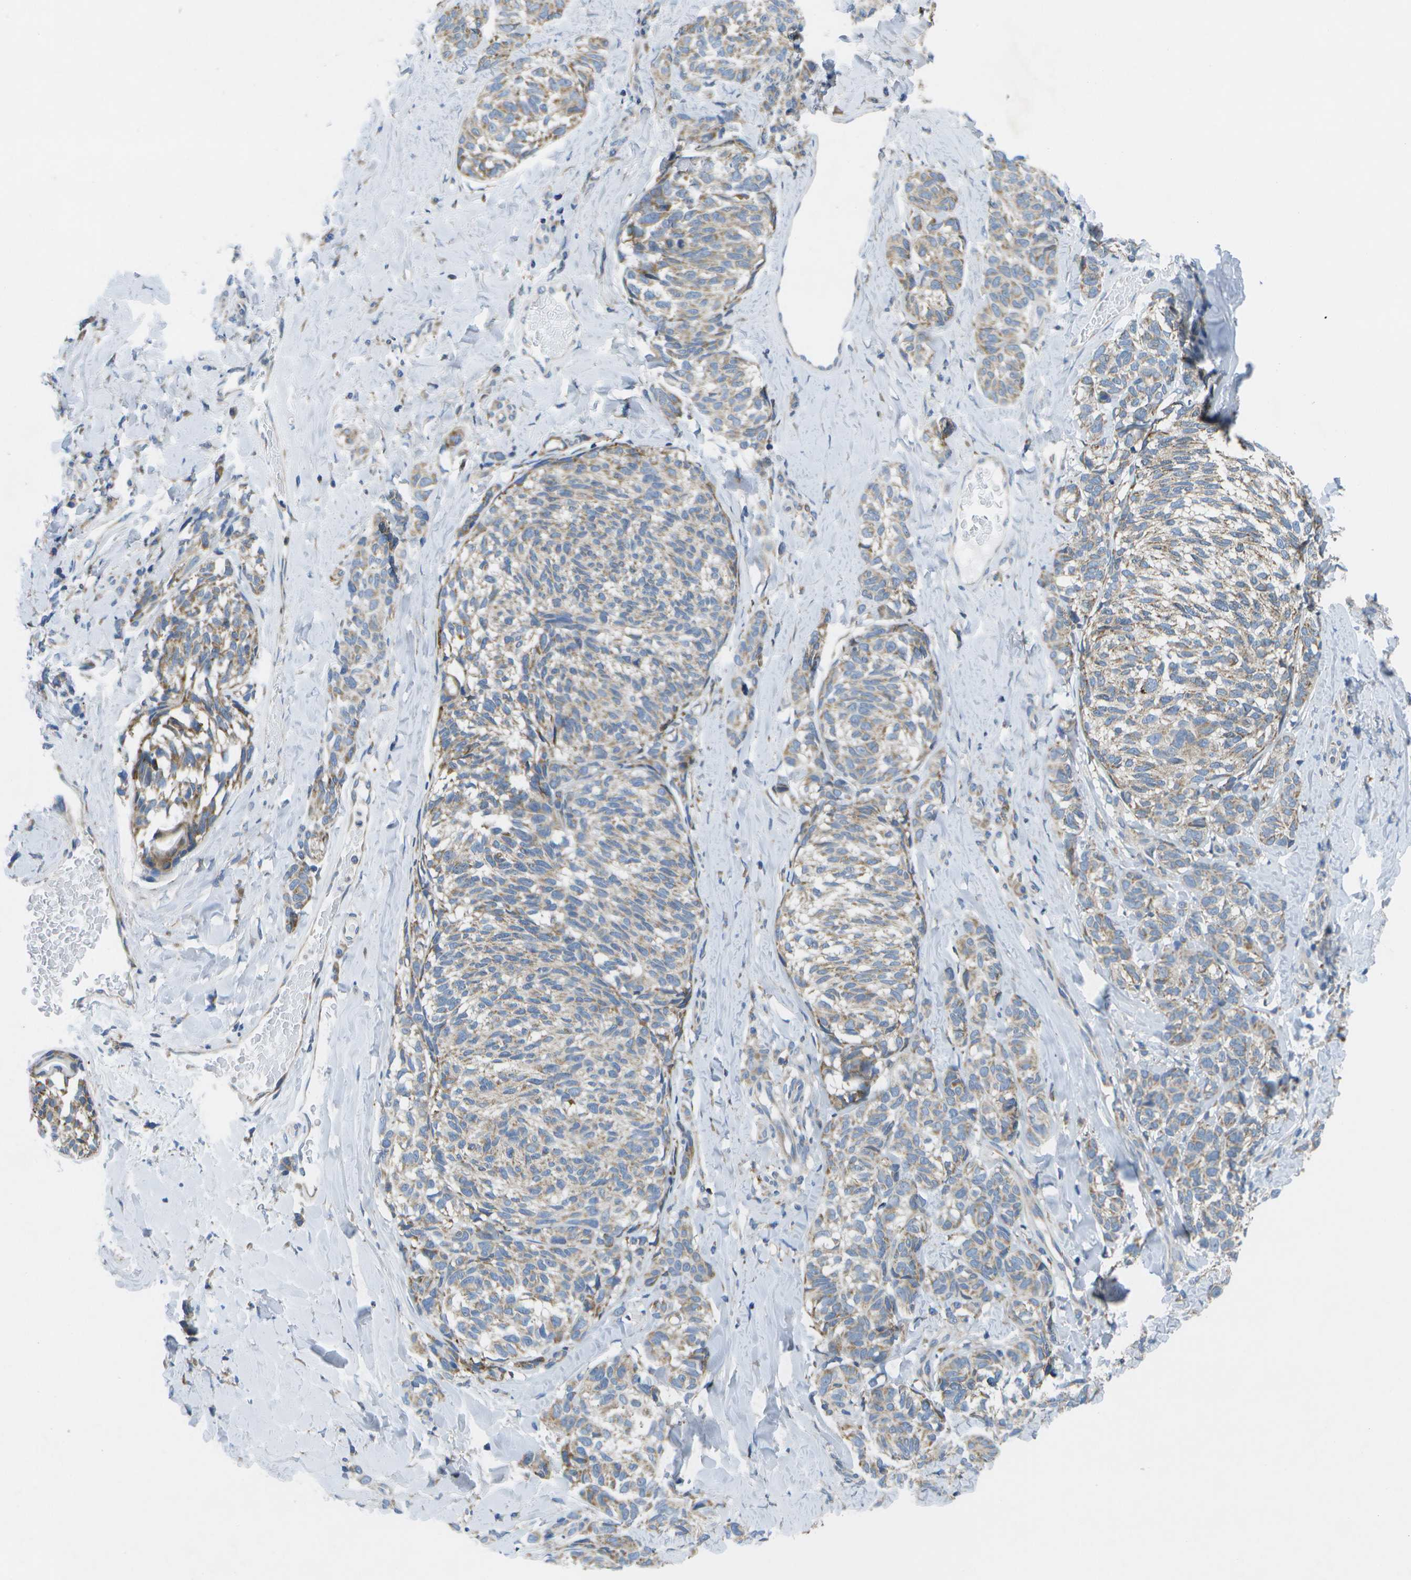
{"staining": {"intensity": "moderate", "quantity": "25%-75%", "location": "cytoplasmic/membranous"}, "tissue": "melanoma", "cell_type": "Tumor cells", "image_type": "cancer", "snomed": [{"axis": "morphology", "description": "Malignant melanoma, NOS"}, {"axis": "topography", "description": "Skin"}], "caption": "Human melanoma stained with a brown dye displays moderate cytoplasmic/membranous positive expression in about 25%-75% of tumor cells.", "gene": "GDF5", "patient": {"sex": "female", "age": 73}}